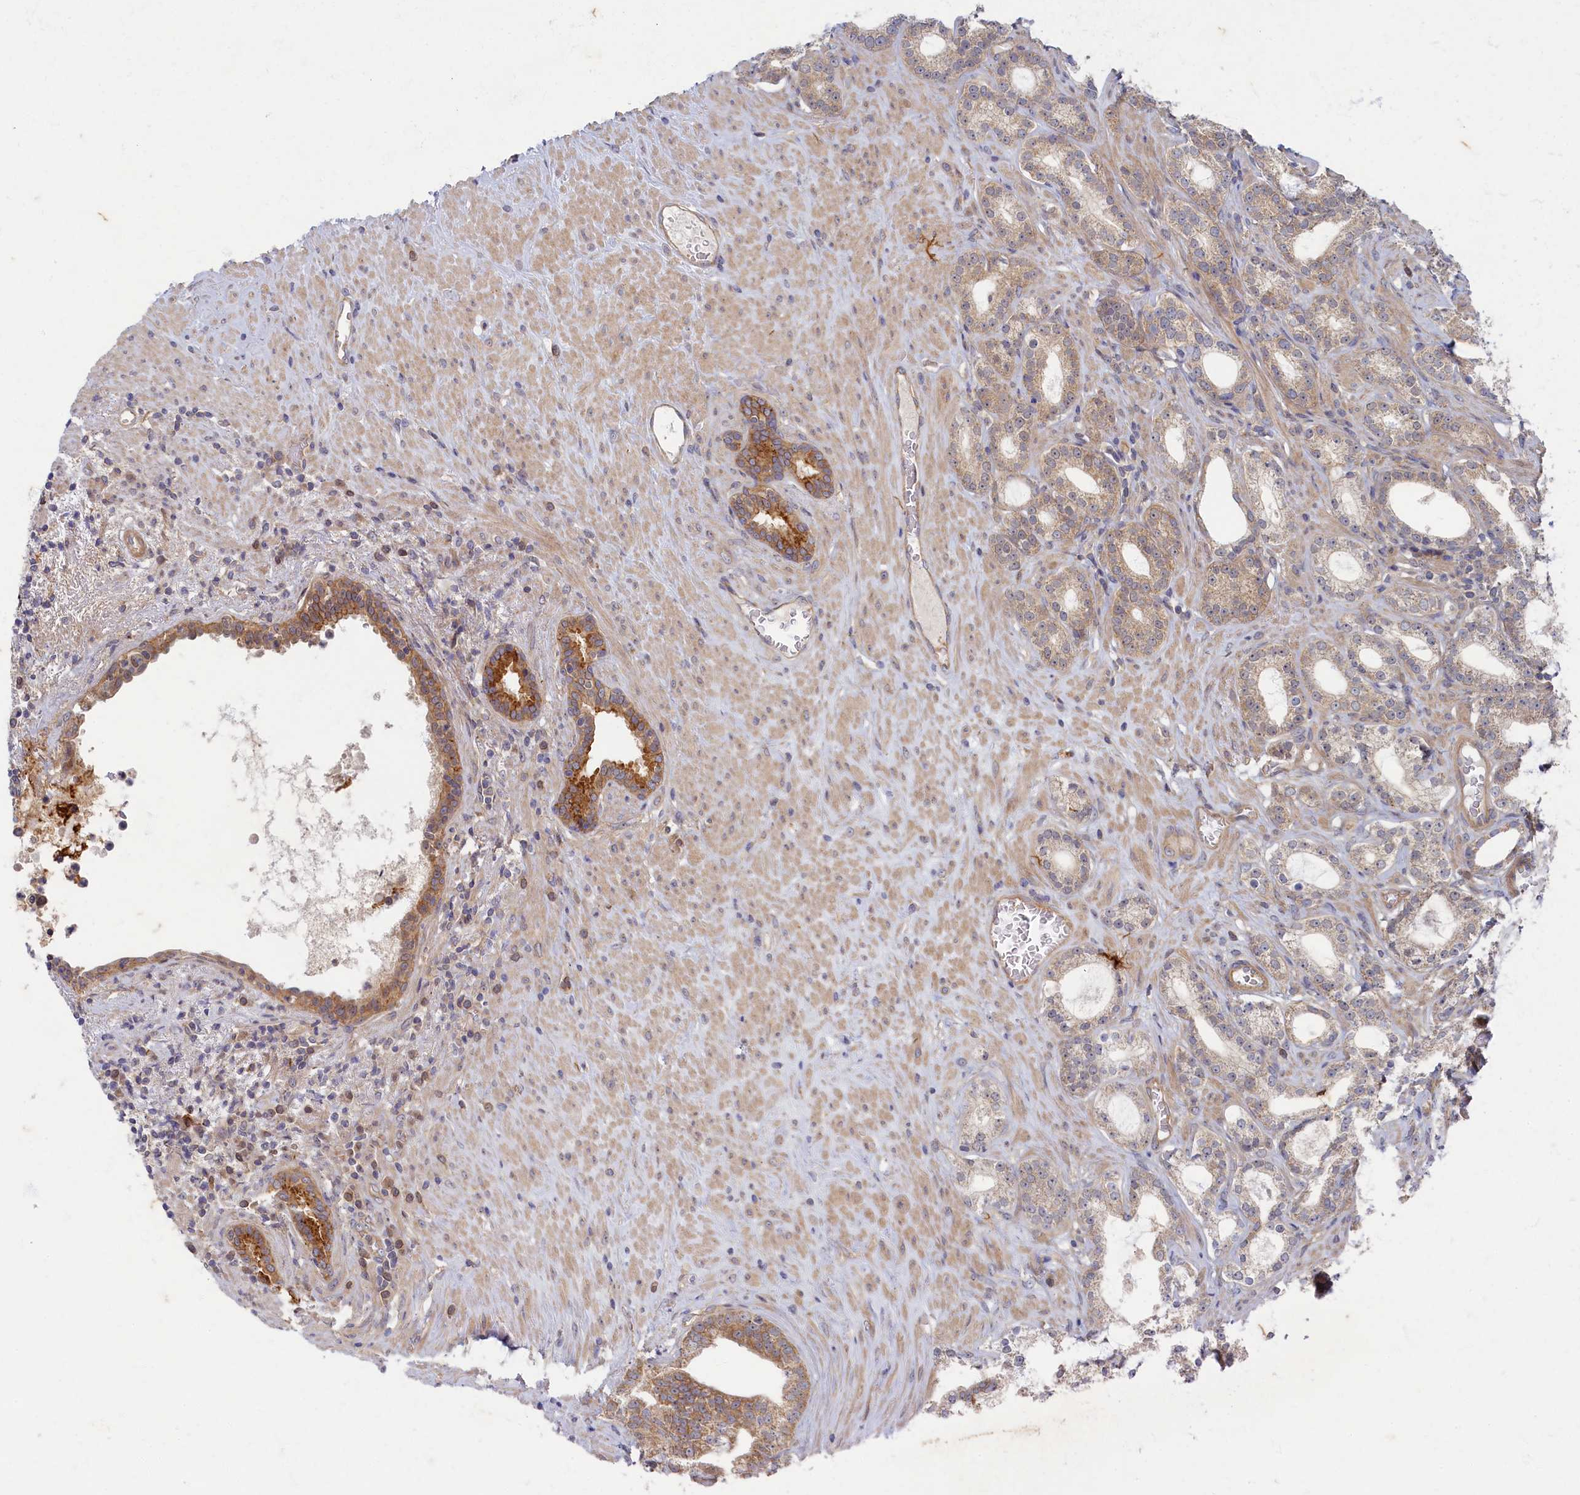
{"staining": {"intensity": "moderate", "quantity": "<25%", "location": "cytoplasmic/membranous"}, "tissue": "prostate cancer", "cell_type": "Tumor cells", "image_type": "cancer", "snomed": [{"axis": "morphology", "description": "Adenocarcinoma, Low grade"}, {"axis": "topography", "description": "Prostate"}], "caption": "Immunohistochemical staining of human low-grade adenocarcinoma (prostate) exhibits low levels of moderate cytoplasmic/membranous positivity in about <25% of tumor cells. (Stains: DAB (3,3'-diaminobenzidine) in brown, nuclei in blue, Microscopy: brightfield microscopy at high magnification).", "gene": "WDR59", "patient": {"sex": "male", "age": 71}}